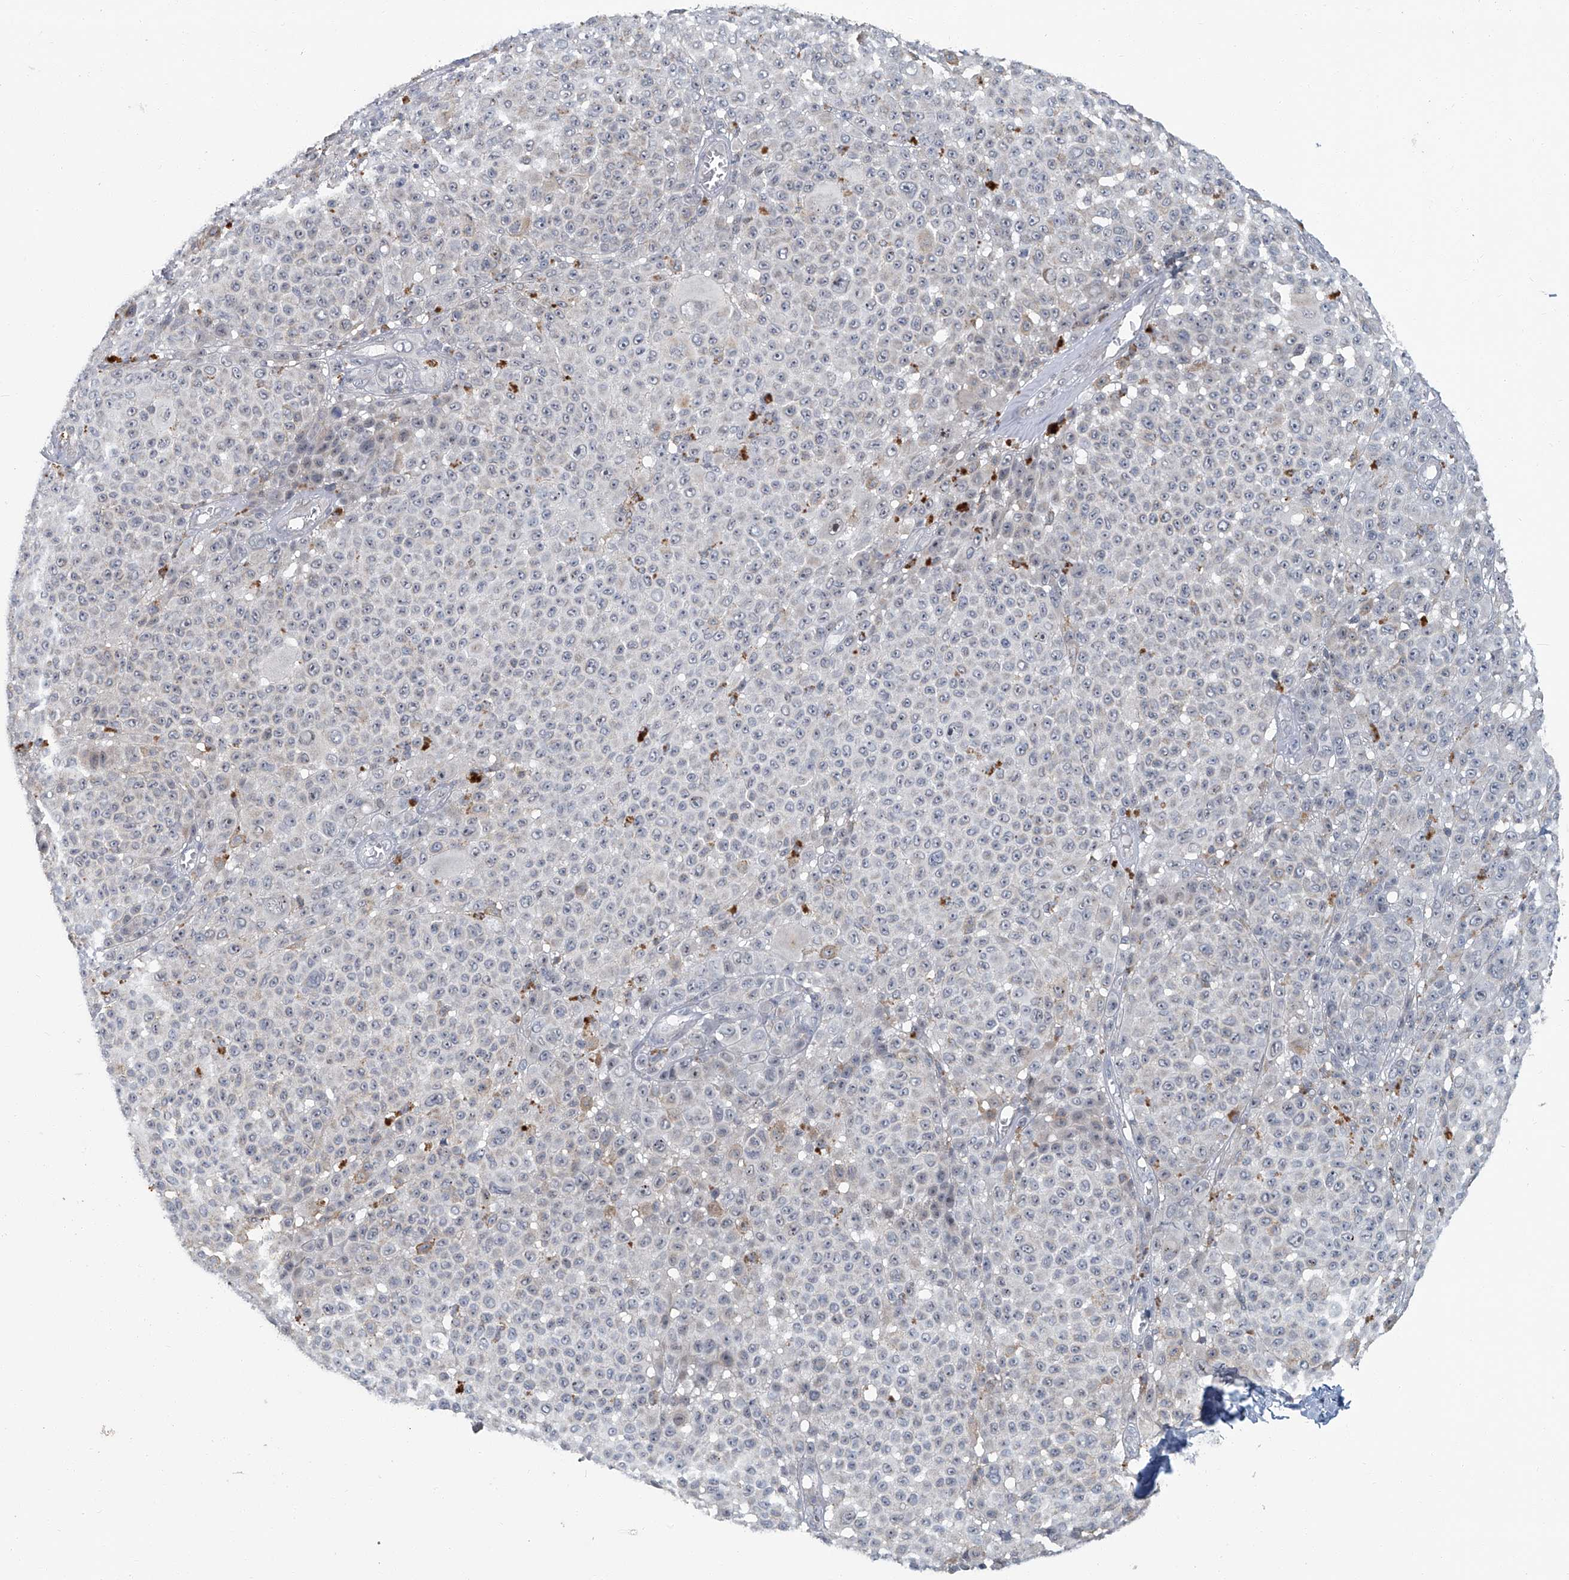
{"staining": {"intensity": "negative", "quantity": "none", "location": "none"}, "tissue": "melanoma", "cell_type": "Tumor cells", "image_type": "cancer", "snomed": [{"axis": "morphology", "description": "Malignant melanoma, NOS"}, {"axis": "topography", "description": "Skin"}], "caption": "Tumor cells show no significant positivity in malignant melanoma.", "gene": "AKNAD1", "patient": {"sex": "female", "age": 94}}